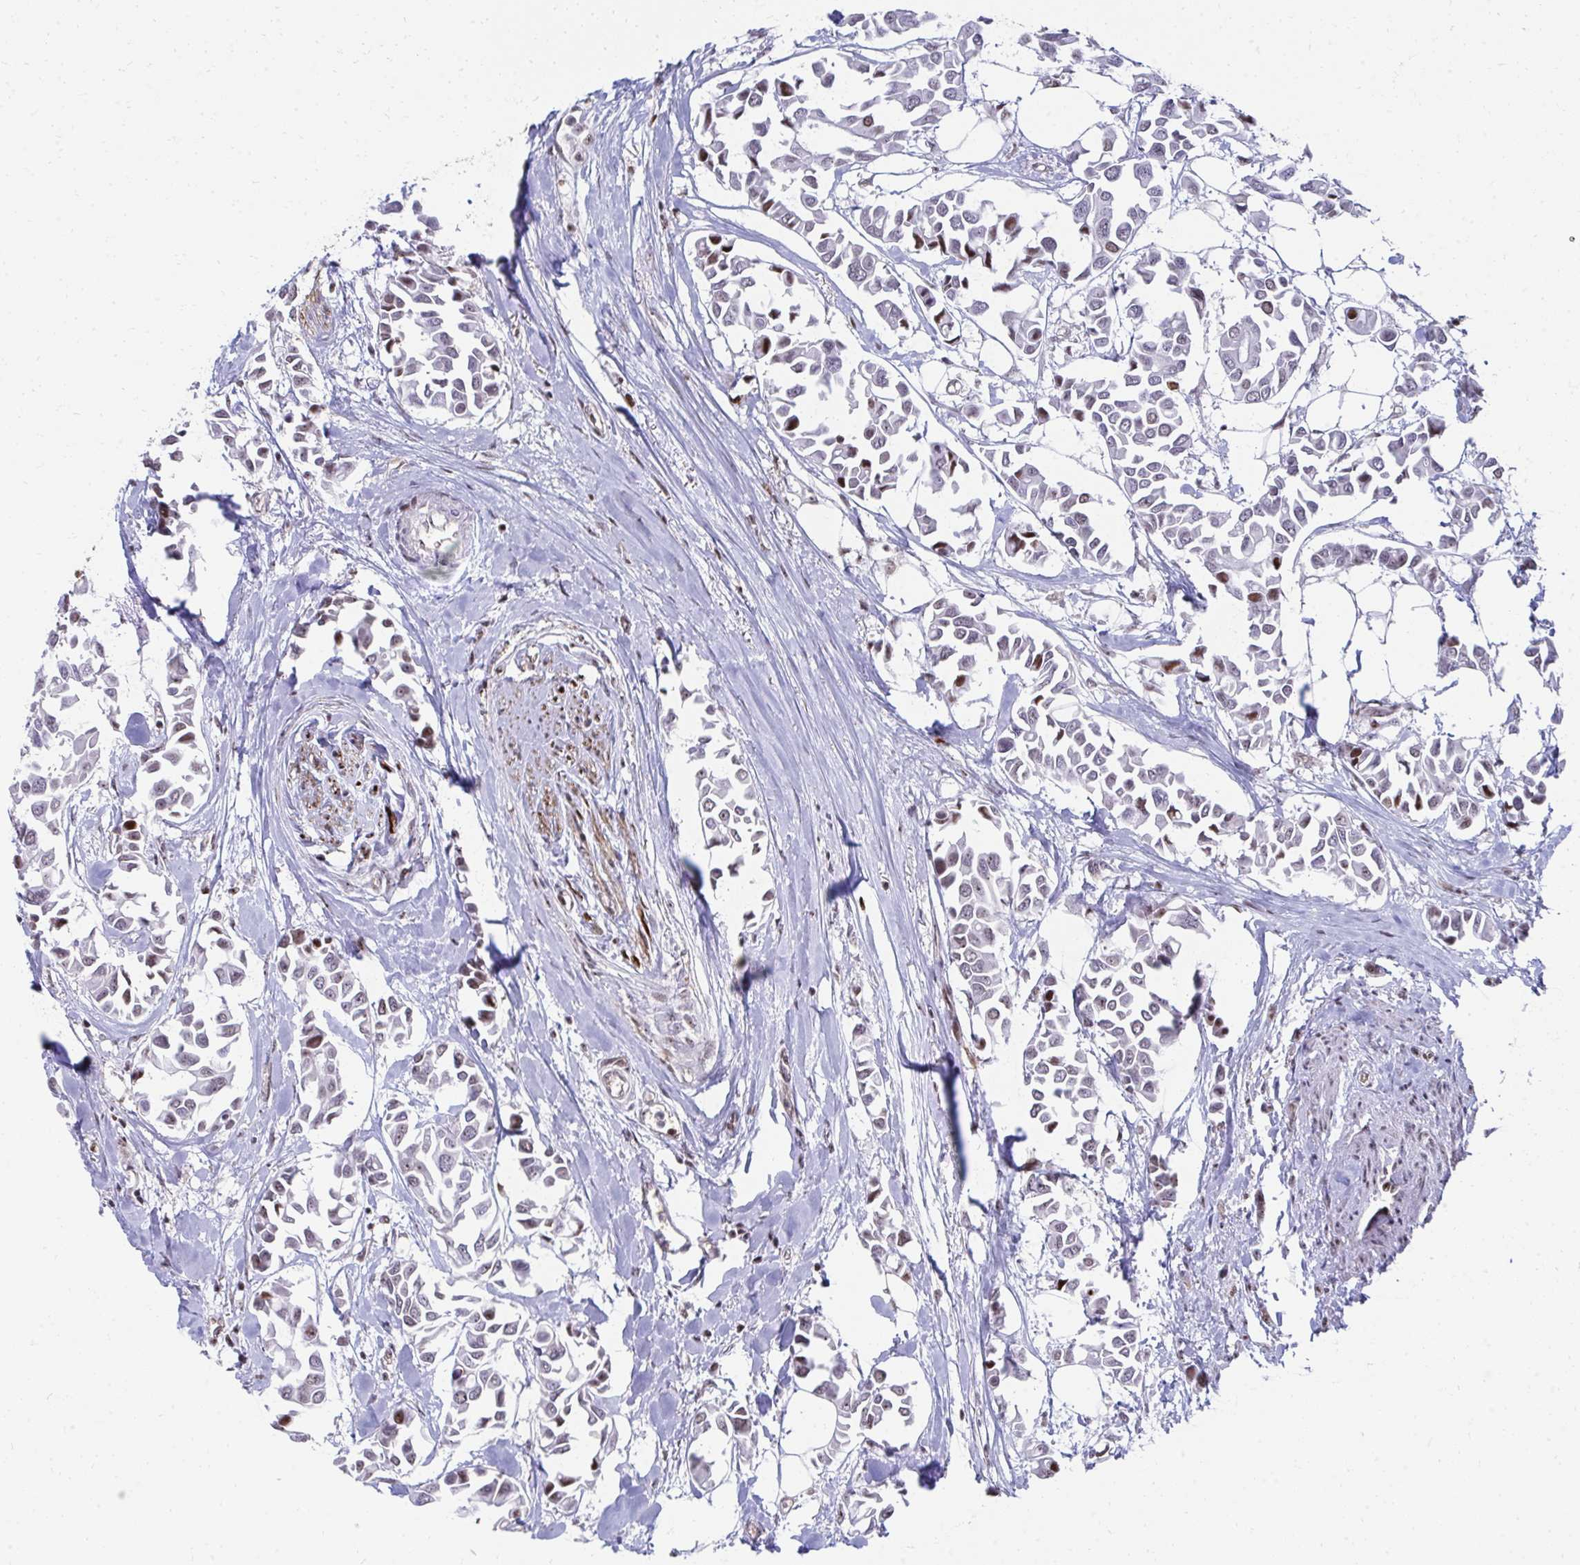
{"staining": {"intensity": "moderate", "quantity": "<25%", "location": "nuclear"}, "tissue": "breast cancer", "cell_type": "Tumor cells", "image_type": "cancer", "snomed": [{"axis": "morphology", "description": "Duct carcinoma"}, {"axis": "topography", "description": "Breast"}], "caption": "Tumor cells exhibit moderate nuclear staining in approximately <25% of cells in breast intraductal carcinoma. The protein of interest is stained brown, and the nuclei are stained in blue (DAB (3,3'-diaminobenzidine) IHC with brightfield microscopy, high magnification).", "gene": "FOXN3", "patient": {"sex": "female", "age": 54}}